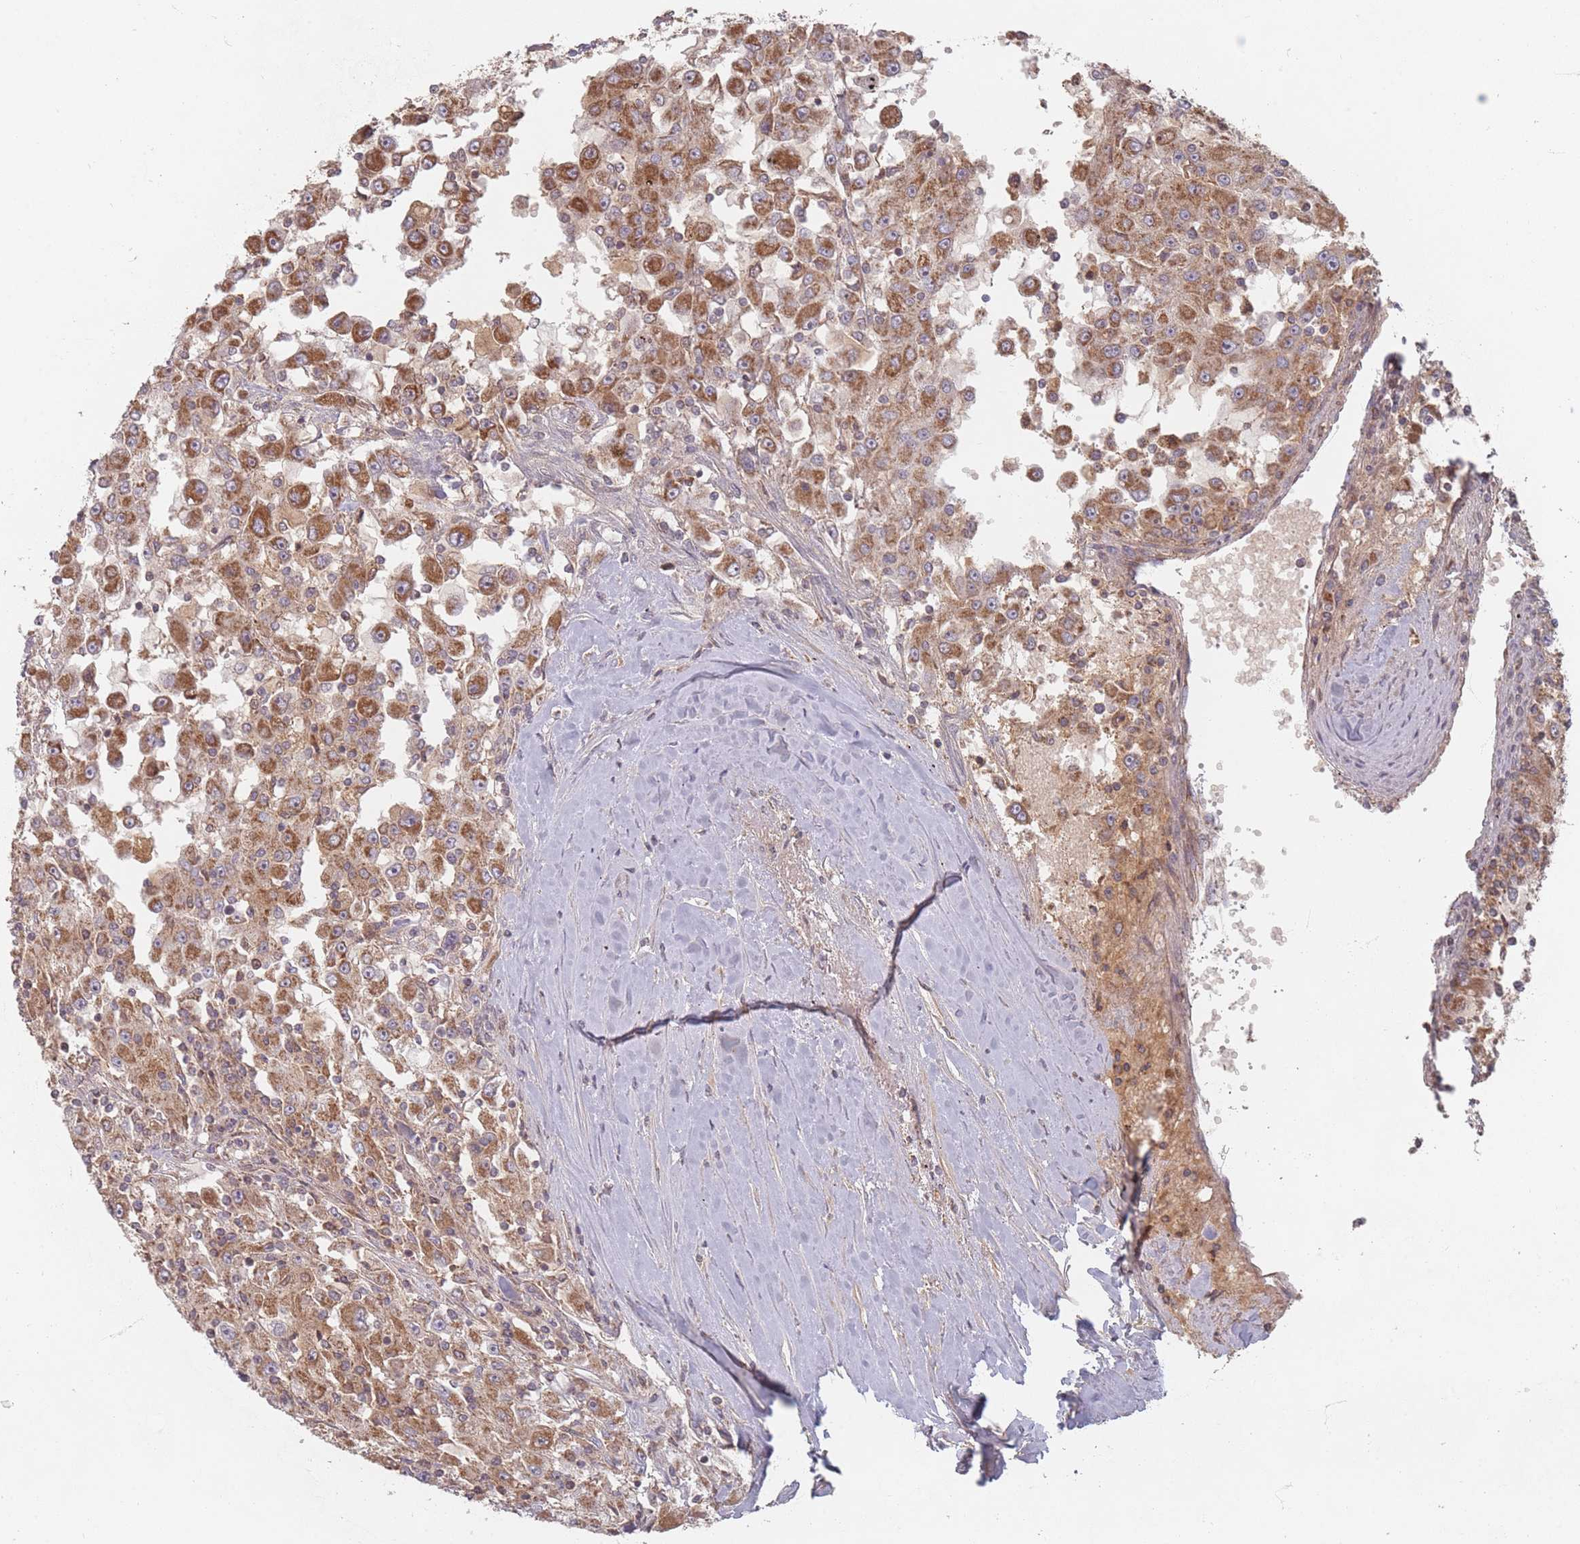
{"staining": {"intensity": "moderate", "quantity": ">75%", "location": "cytoplasmic/membranous"}, "tissue": "renal cancer", "cell_type": "Tumor cells", "image_type": "cancer", "snomed": [{"axis": "morphology", "description": "Adenocarcinoma, NOS"}, {"axis": "topography", "description": "Kidney"}], "caption": "Immunohistochemical staining of adenocarcinoma (renal) displays medium levels of moderate cytoplasmic/membranous expression in approximately >75% of tumor cells.", "gene": "OR2M4", "patient": {"sex": "female", "age": 67}}